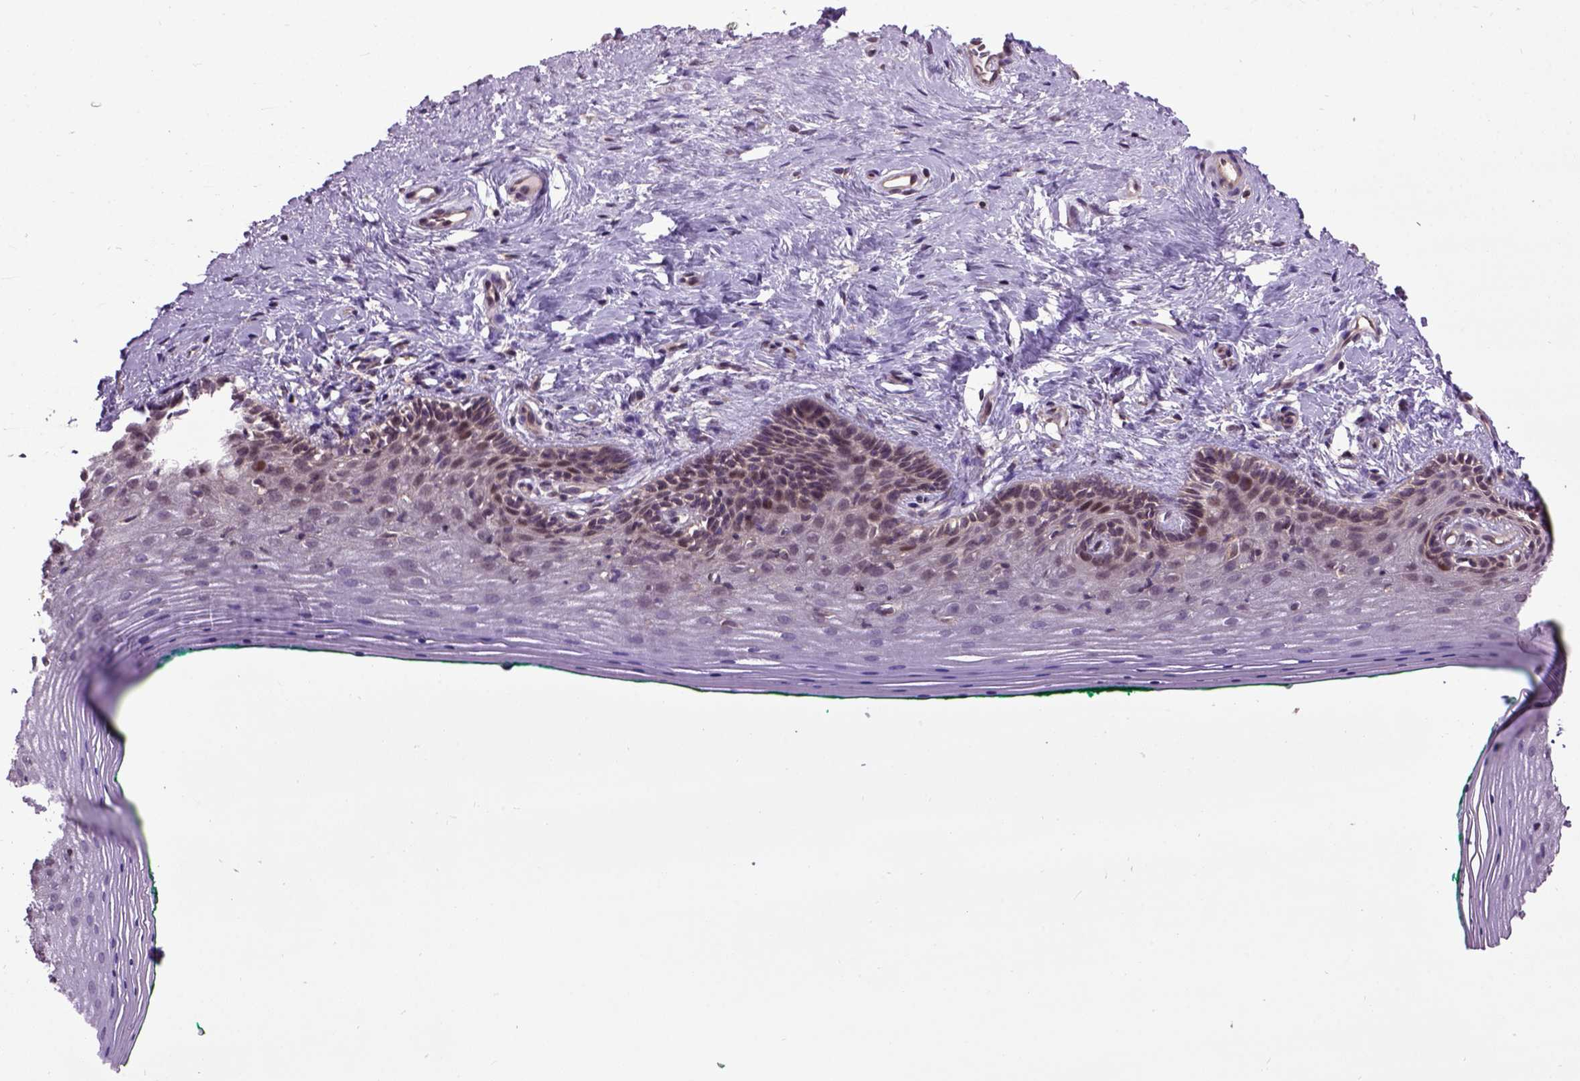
{"staining": {"intensity": "moderate", "quantity": "<25%", "location": "nuclear"}, "tissue": "vagina", "cell_type": "Squamous epithelial cells", "image_type": "normal", "snomed": [{"axis": "morphology", "description": "Normal tissue, NOS"}, {"axis": "topography", "description": "Vagina"}], "caption": "Immunohistochemical staining of benign vagina demonstrates moderate nuclear protein expression in about <25% of squamous epithelial cells.", "gene": "WDR48", "patient": {"sex": "female", "age": 45}}